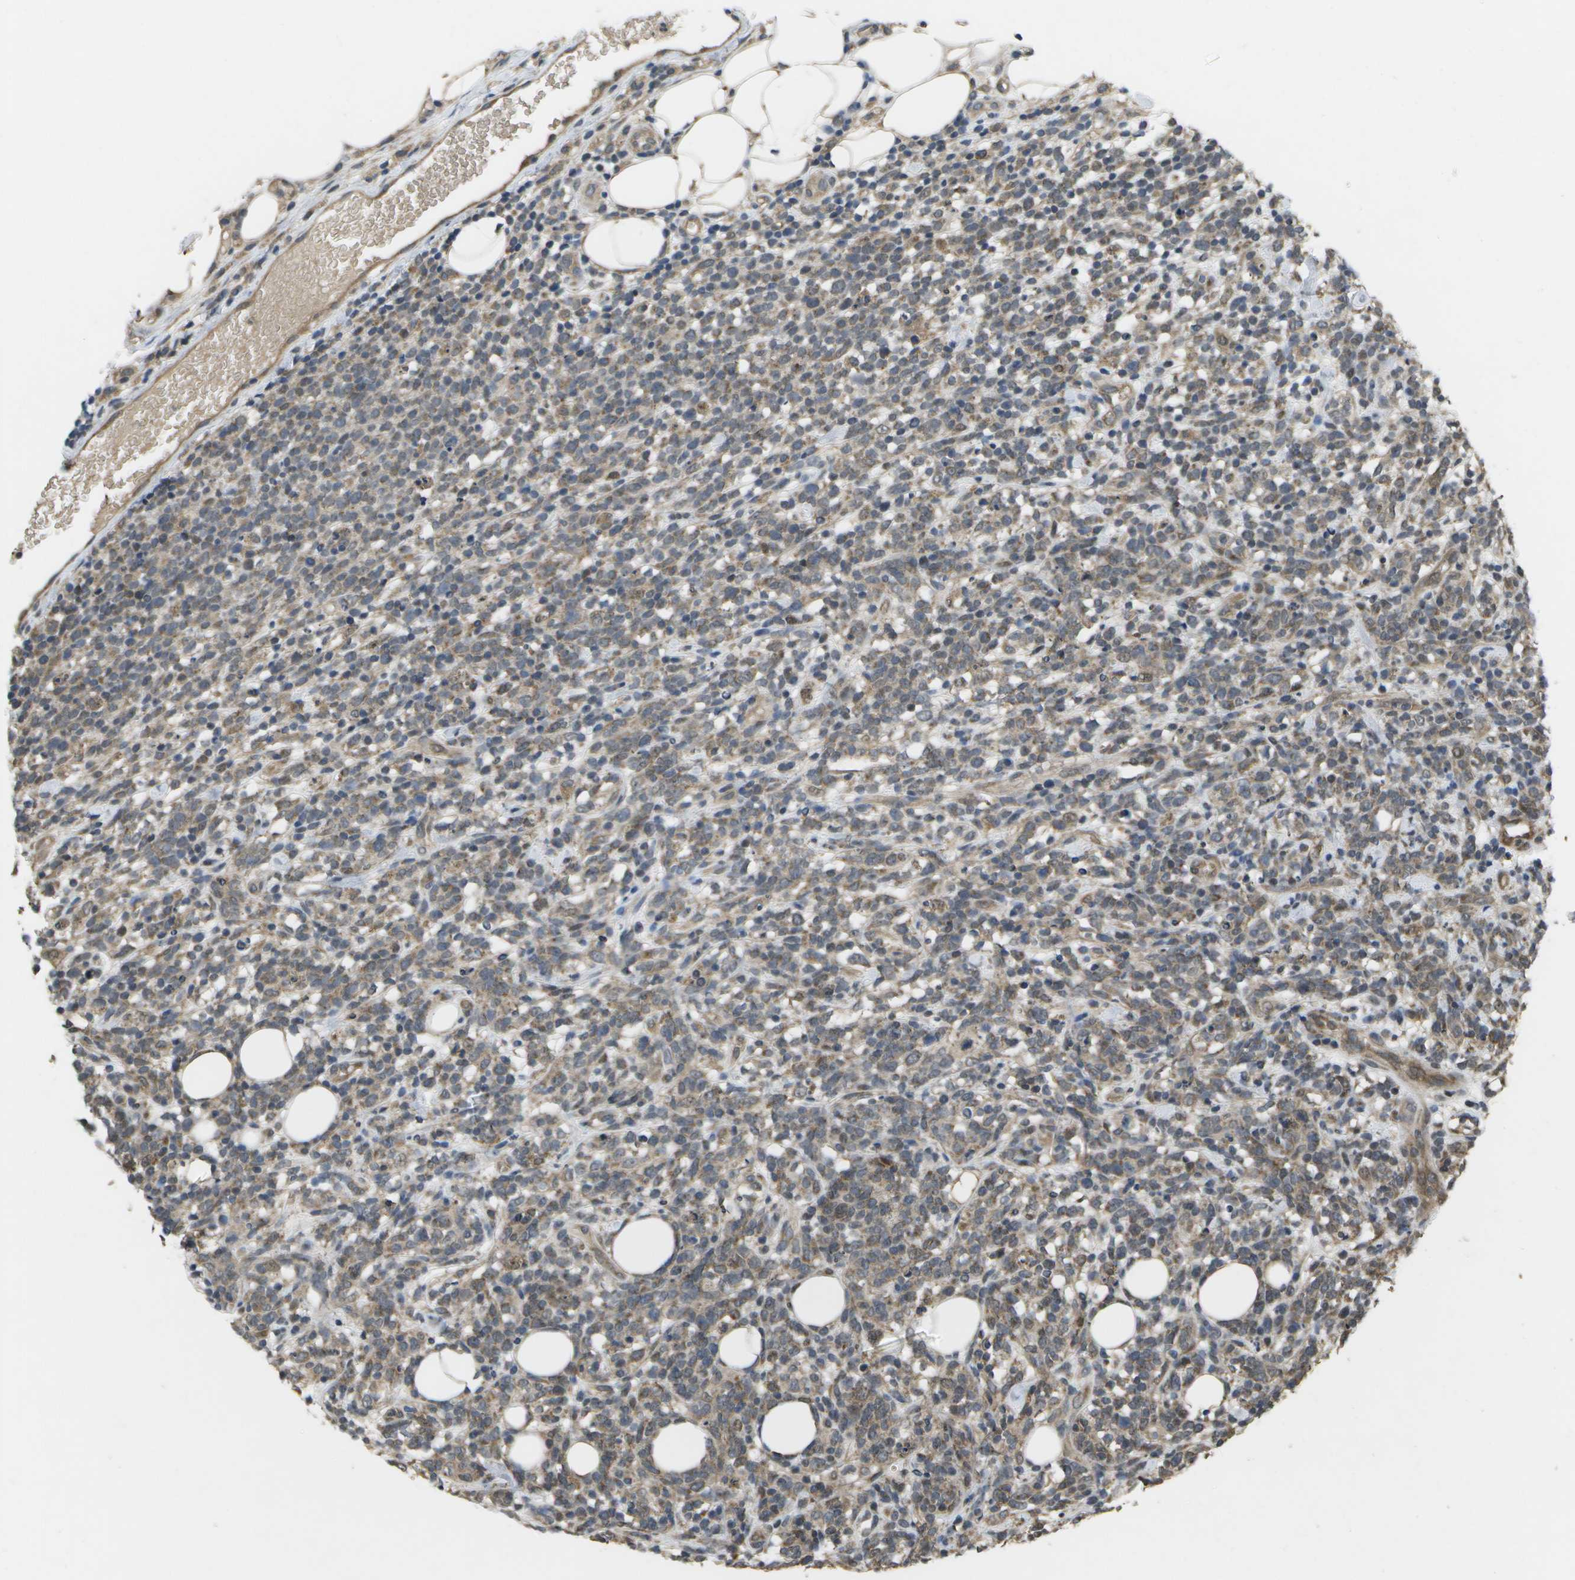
{"staining": {"intensity": "weak", "quantity": ">75%", "location": "cytoplasmic/membranous"}, "tissue": "lymphoma", "cell_type": "Tumor cells", "image_type": "cancer", "snomed": [{"axis": "morphology", "description": "Malignant lymphoma, non-Hodgkin's type, High grade"}, {"axis": "topography", "description": "Lymph node"}], "caption": "A low amount of weak cytoplasmic/membranous staining is present in approximately >75% of tumor cells in lymphoma tissue.", "gene": "ALAS1", "patient": {"sex": "female", "age": 73}}